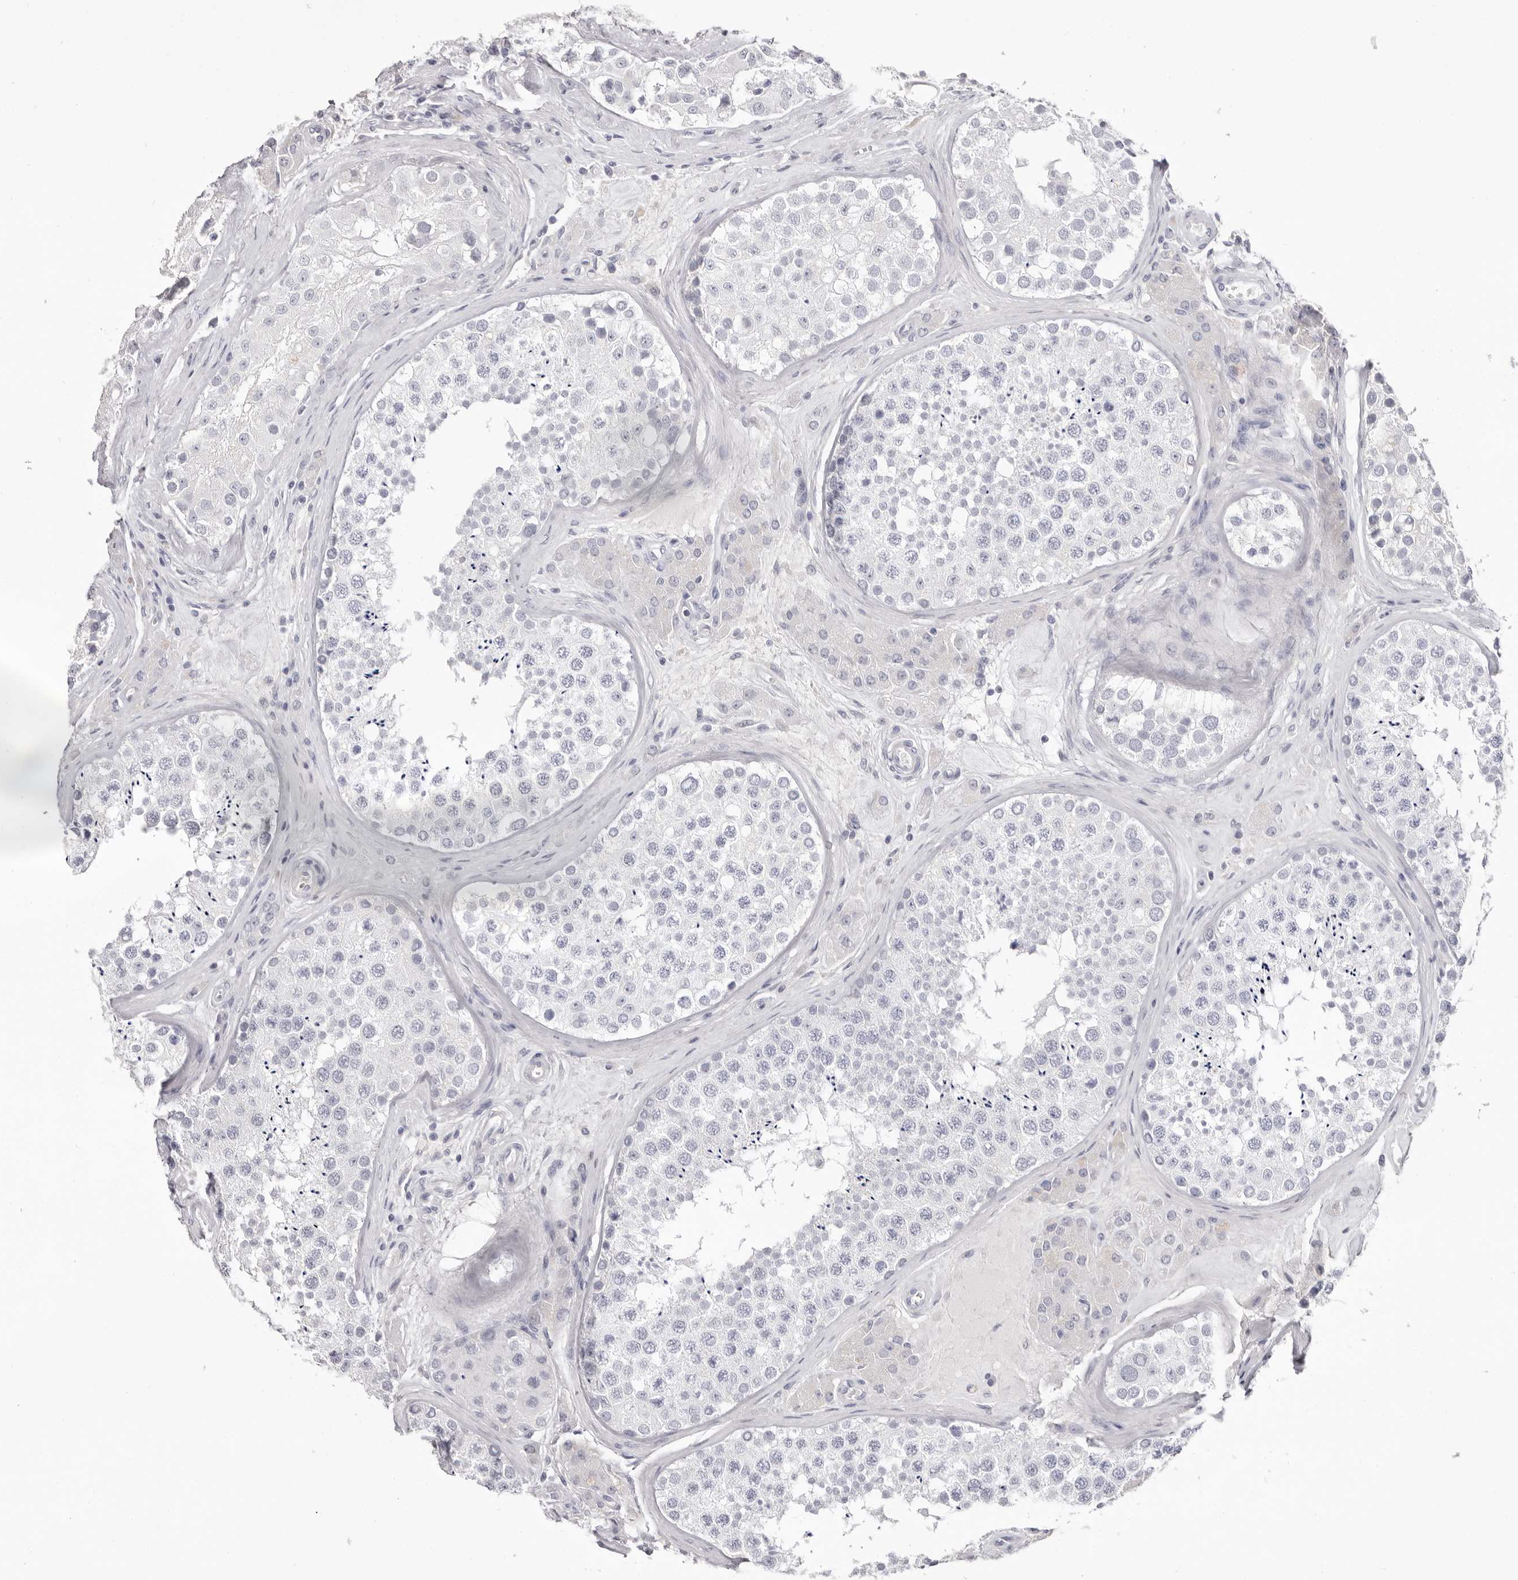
{"staining": {"intensity": "negative", "quantity": "none", "location": "none"}, "tissue": "testis", "cell_type": "Cells in seminiferous ducts", "image_type": "normal", "snomed": [{"axis": "morphology", "description": "Normal tissue, NOS"}, {"axis": "topography", "description": "Testis"}], "caption": "Immunohistochemistry (IHC) micrograph of normal testis stained for a protein (brown), which displays no positivity in cells in seminiferous ducts.", "gene": "LPO", "patient": {"sex": "male", "age": 46}}